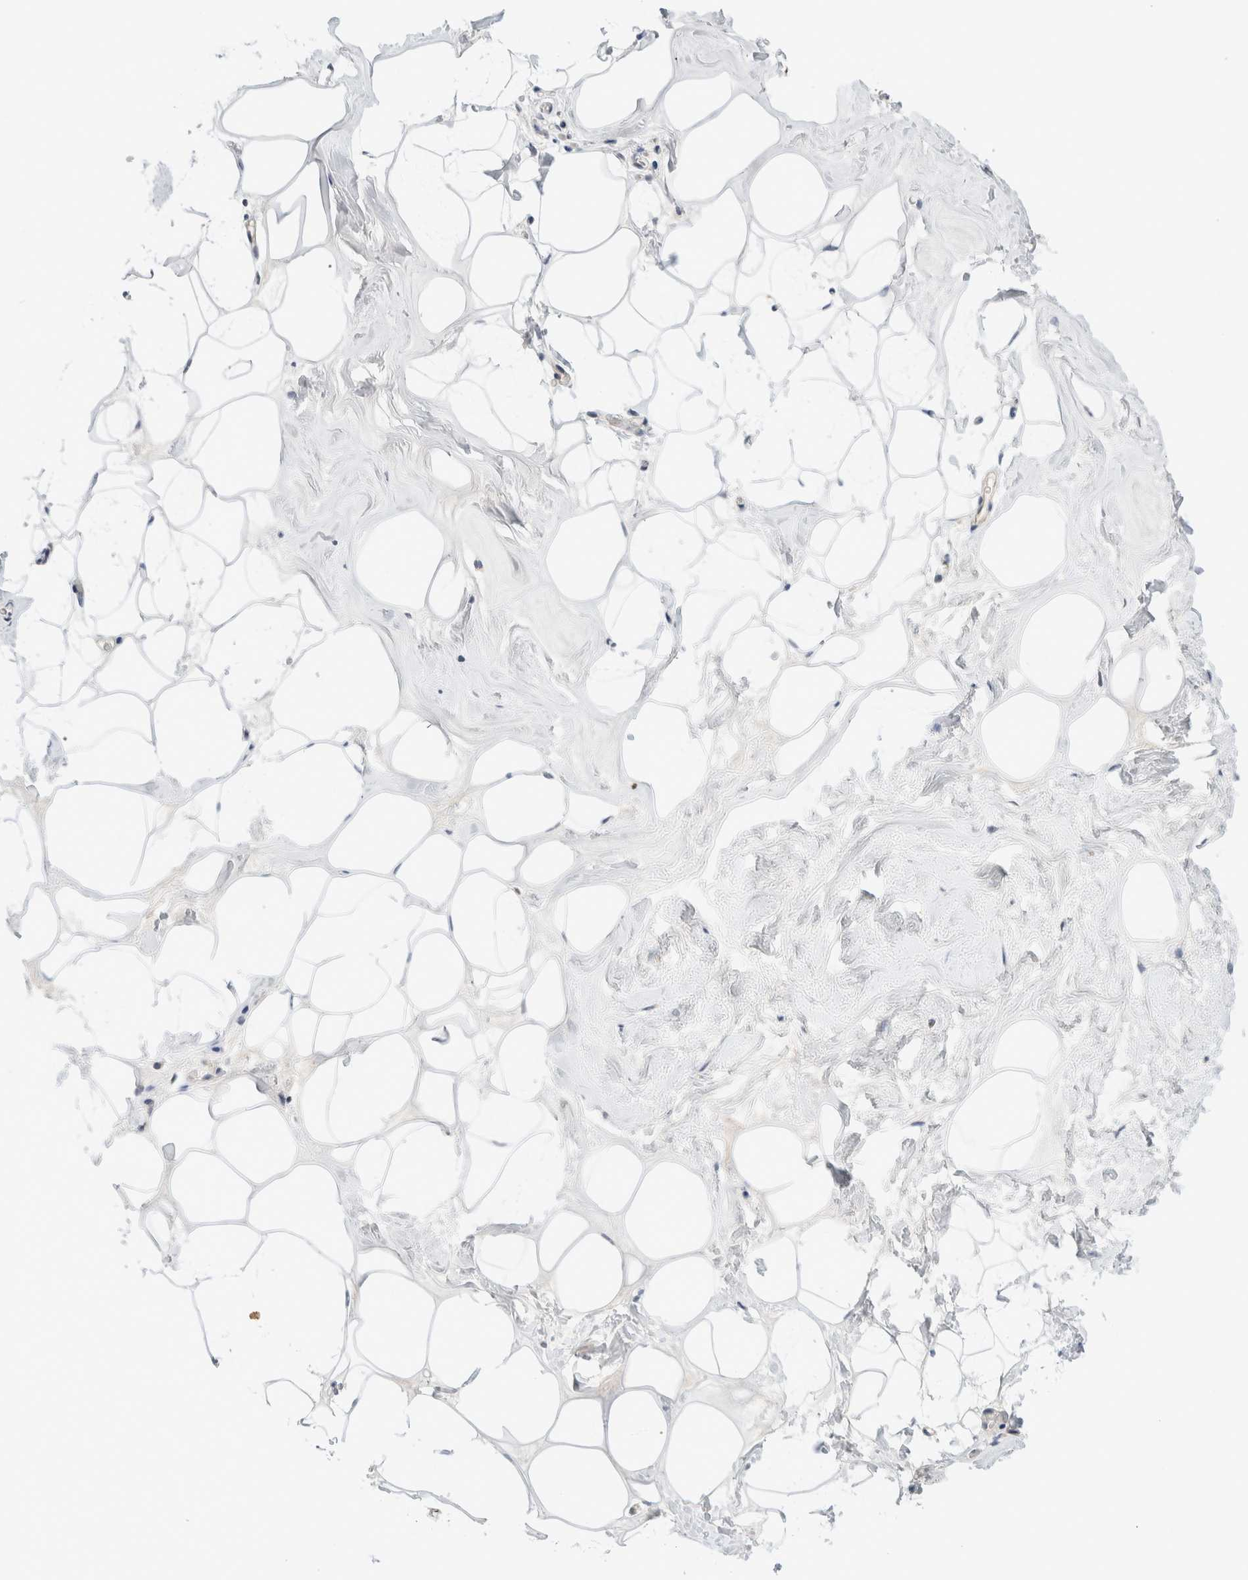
{"staining": {"intensity": "negative", "quantity": "none", "location": "none"}, "tissue": "adipose tissue", "cell_type": "Adipocytes", "image_type": "normal", "snomed": [{"axis": "morphology", "description": "Normal tissue, NOS"}, {"axis": "morphology", "description": "Fibrosis, NOS"}, {"axis": "topography", "description": "Breast"}, {"axis": "topography", "description": "Adipose tissue"}], "caption": "This photomicrograph is of benign adipose tissue stained with immunohistochemistry to label a protein in brown with the nuclei are counter-stained blue. There is no positivity in adipocytes. The staining was performed using DAB to visualize the protein expression in brown, while the nuclei were stained in blue with hematoxylin (Magnification: 20x).", "gene": "SPRTN", "patient": {"sex": "female", "age": 39}}